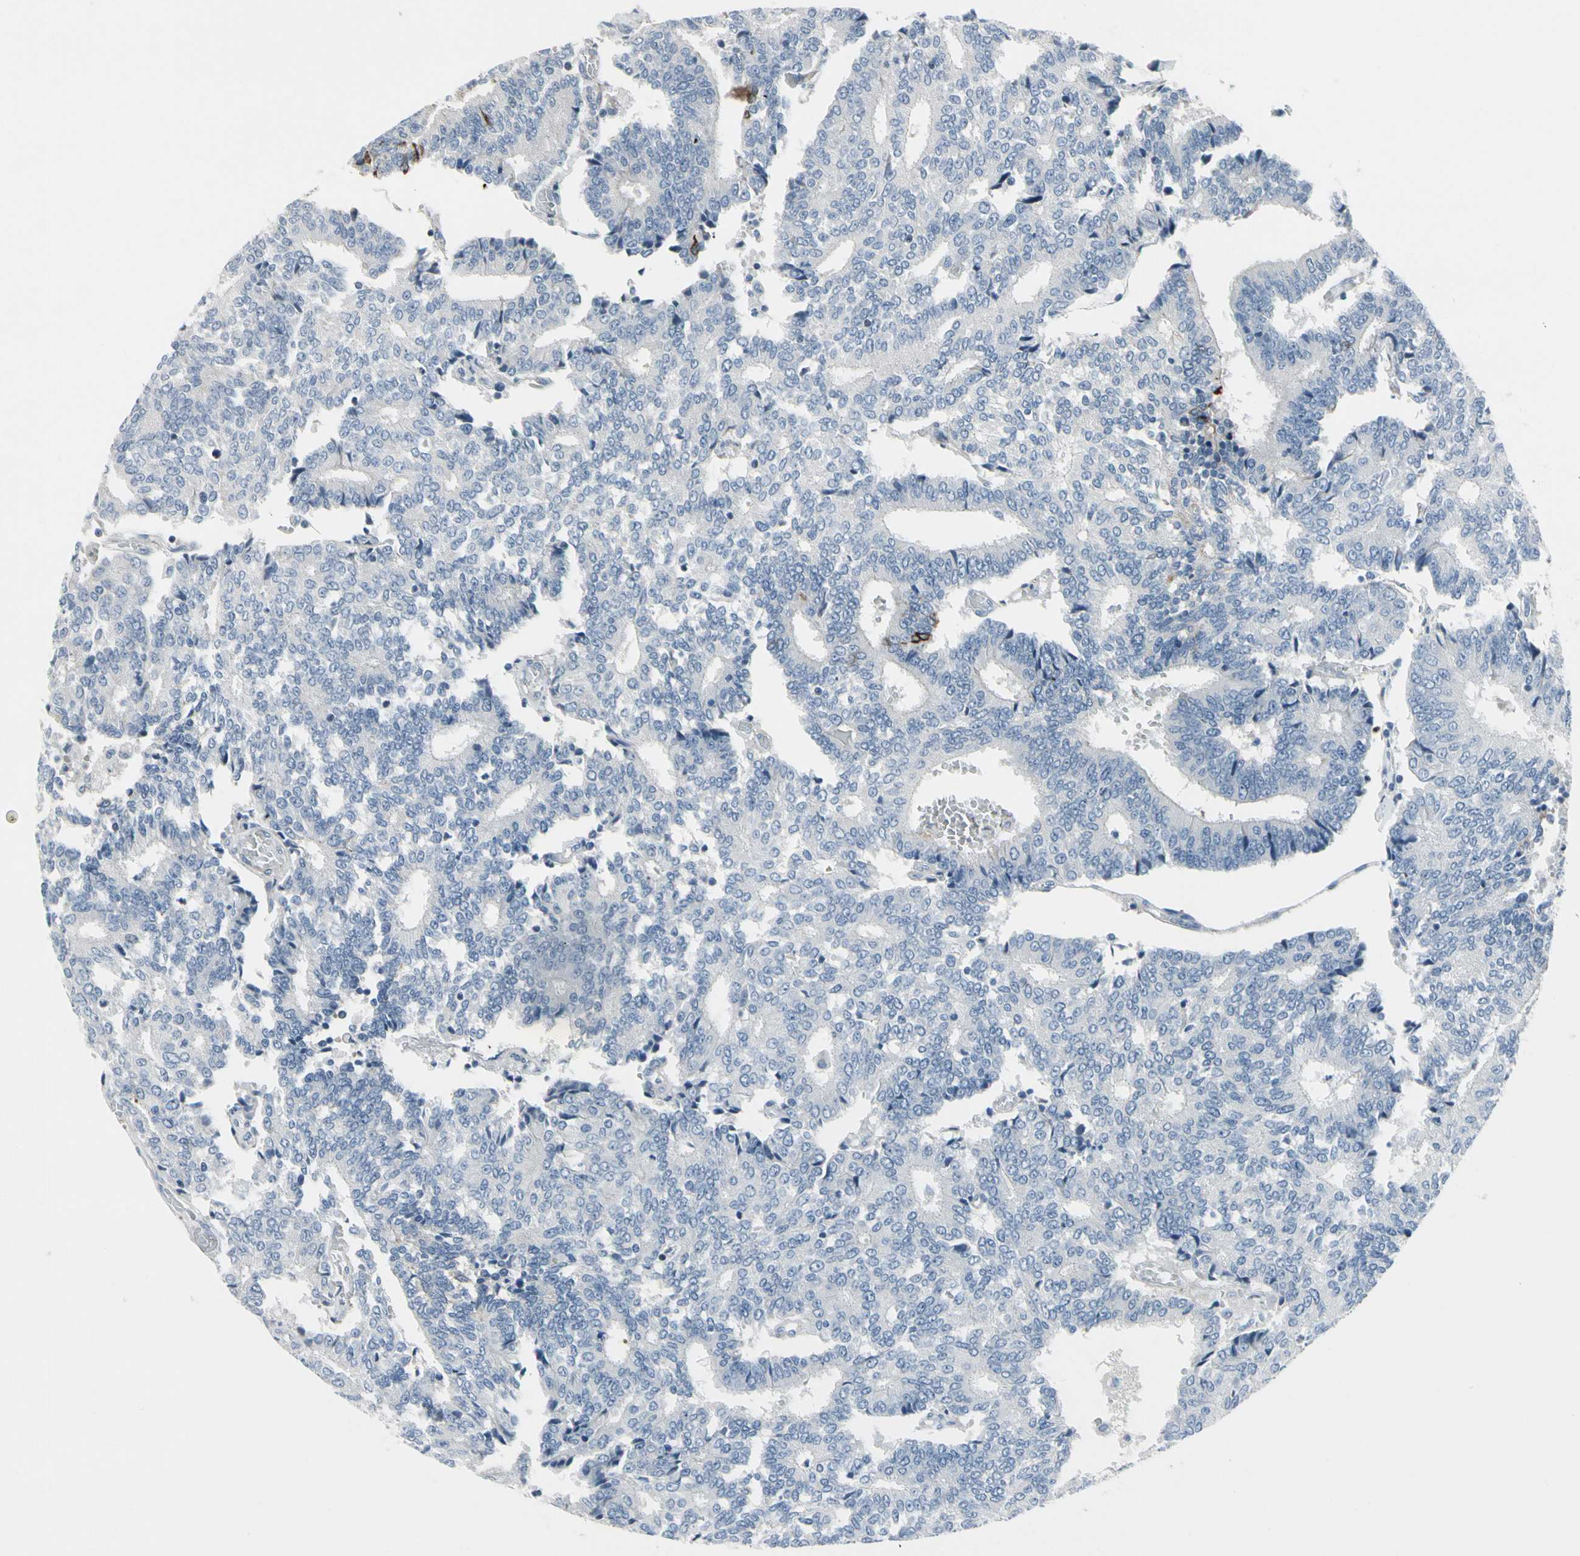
{"staining": {"intensity": "negative", "quantity": "none", "location": "none"}, "tissue": "prostate cancer", "cell_type": "Tumor cells", "image_type": "cancer", "snomed": [{"axis": "morphology", "description": "Adenocarcinoma, High grade"}, {"axis": "topography", "description": "Prostate"}], "caption": "A photomicrograph of prostate cancer stained for a protein exhibits no brown staining in tumor cells.", "gene": "PIGR", "patient": {"sex": "male", "age": 55}}